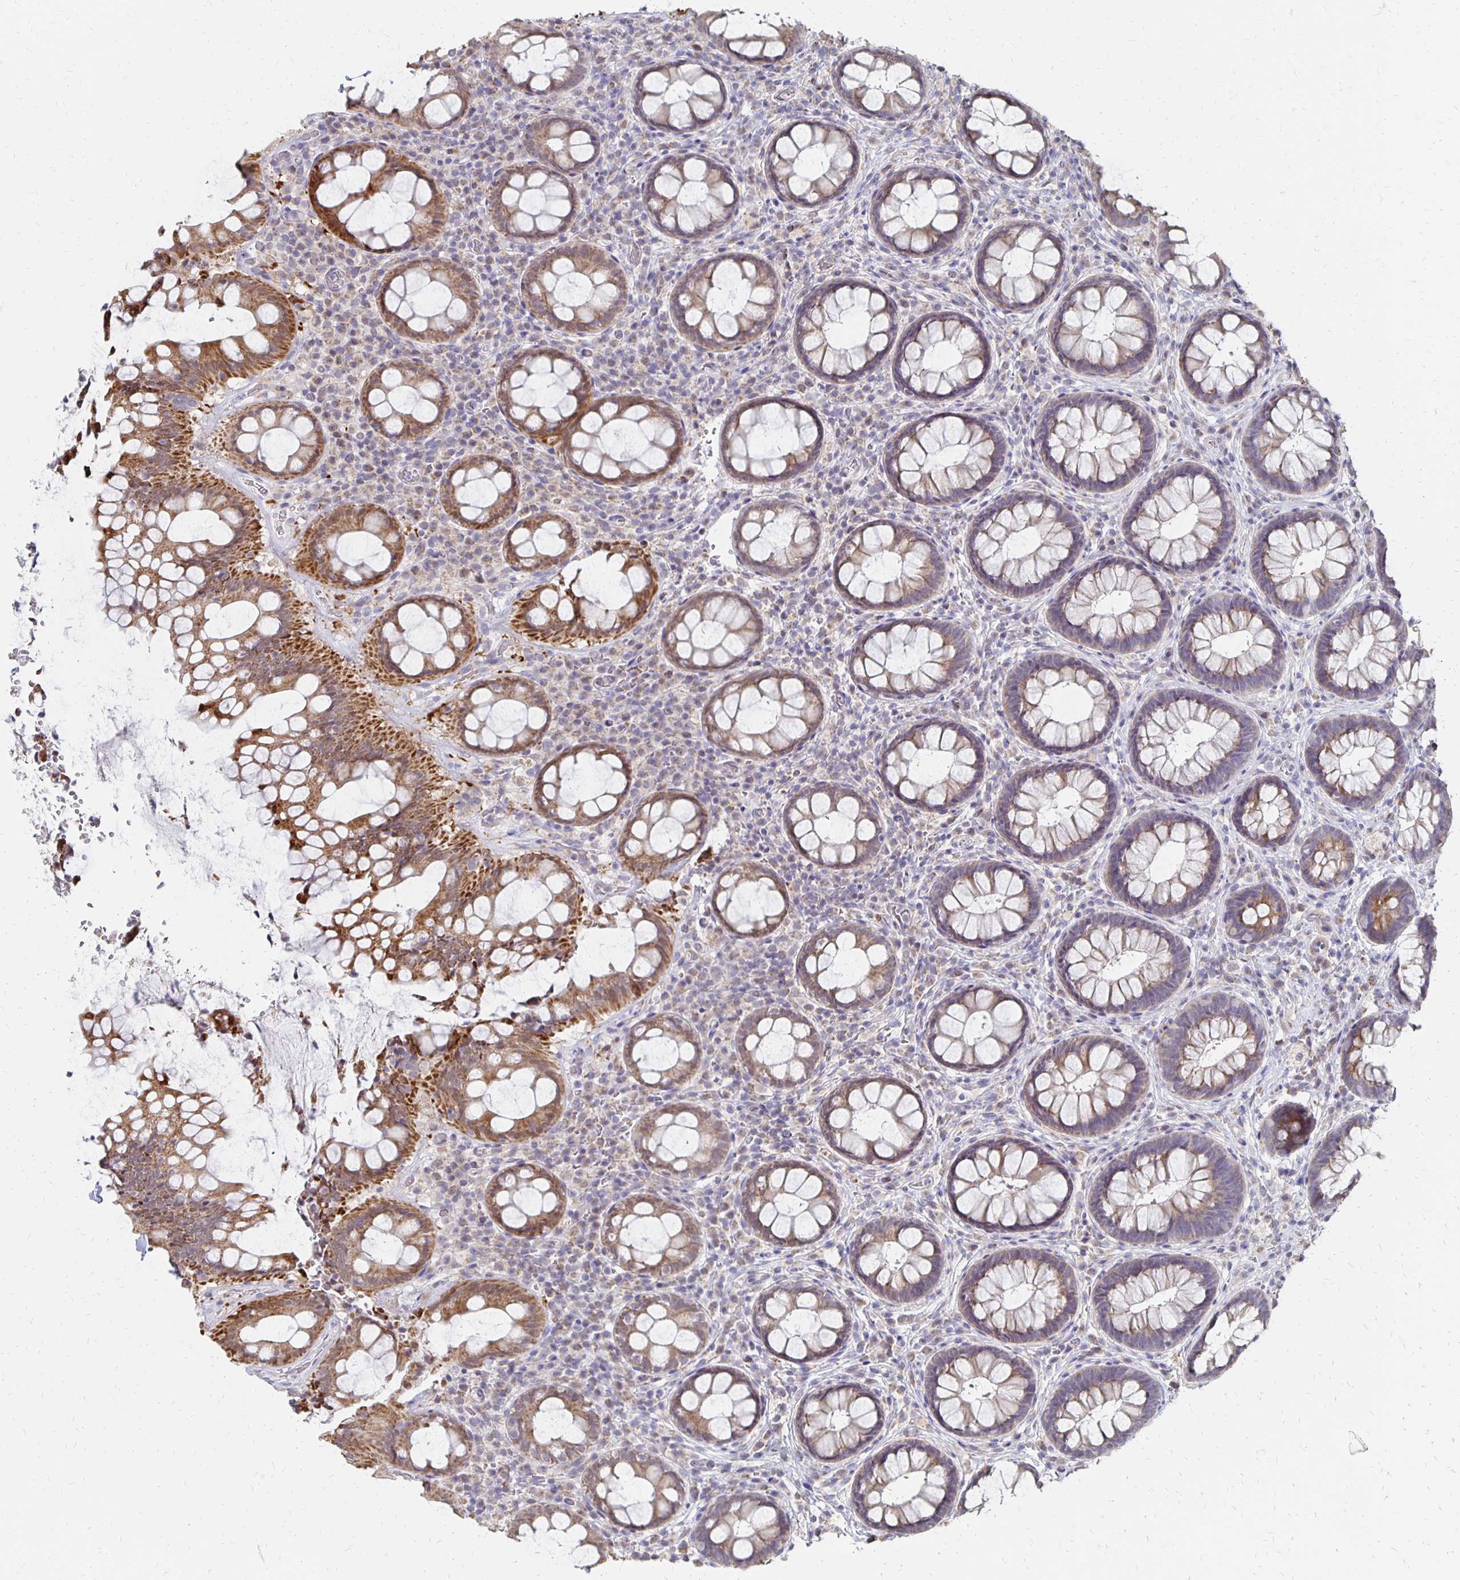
{"staining": {"intensity": "moderate", "quantity": "25%-75%", "location": "cytoplasmic/membranous"}, "tissue": "rectum", "cell_type": "Glandular cells", "image_type": "normal", "snomed": [{"axis": "morphology", "description": "Normal tissue, NOS"}, {"axis": "topography", "description": "Rectum"}], "caption": "Rectum stained with immunohistochemistry (IHC) demonstrates moderate cytoplasmic/membranous staining in about 25%-75% of glandular cells. (DAB (3,3'-diaminobenzidine) IHC, brown staining for protein, blue staining for nuclei).", "gene": "ATOSB", "patient": {"sex": "female", "age": 69}}